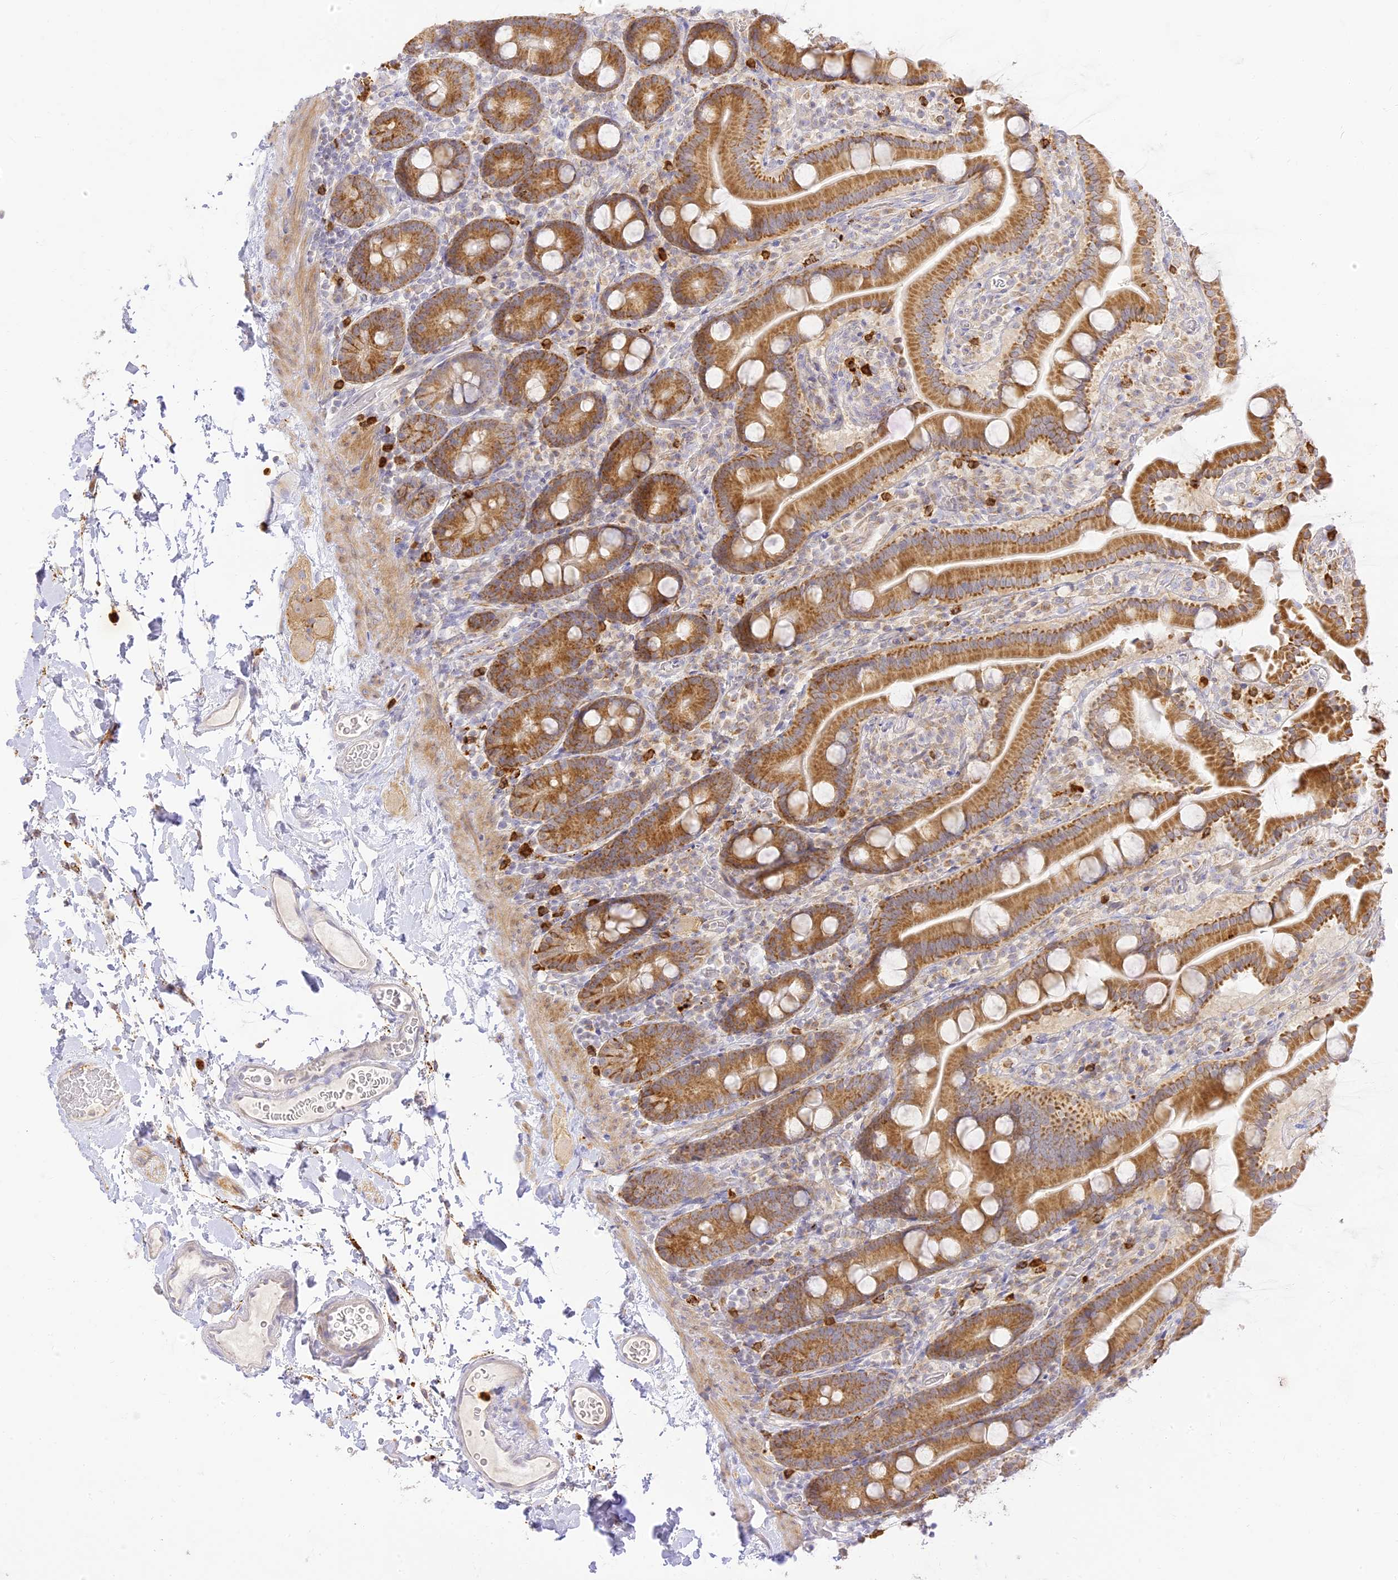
{"staining": {"intensity": "strong", "quantity": ">75%", "location": "cytoplasmic/membranous"}, "tissue": "duodenum", "cell_type": "Glandular cells", "image_type": "normal", "snomed": [{"axis": "morphology", "description": "Normal tissue, NOS"}, {"axis": "topography", "description": "Duodenum"}], "caption": "A brown stain labels strong cytoplasmic/membranous expression of a protein in glandular cells of benign duodenum. Using DAB (brown) and hematoxylin (blue) stains, captured at high magnification using brightfield microscopy.", "gene": "LRRC15", "patient": {"sex": "male", "age": 55}}